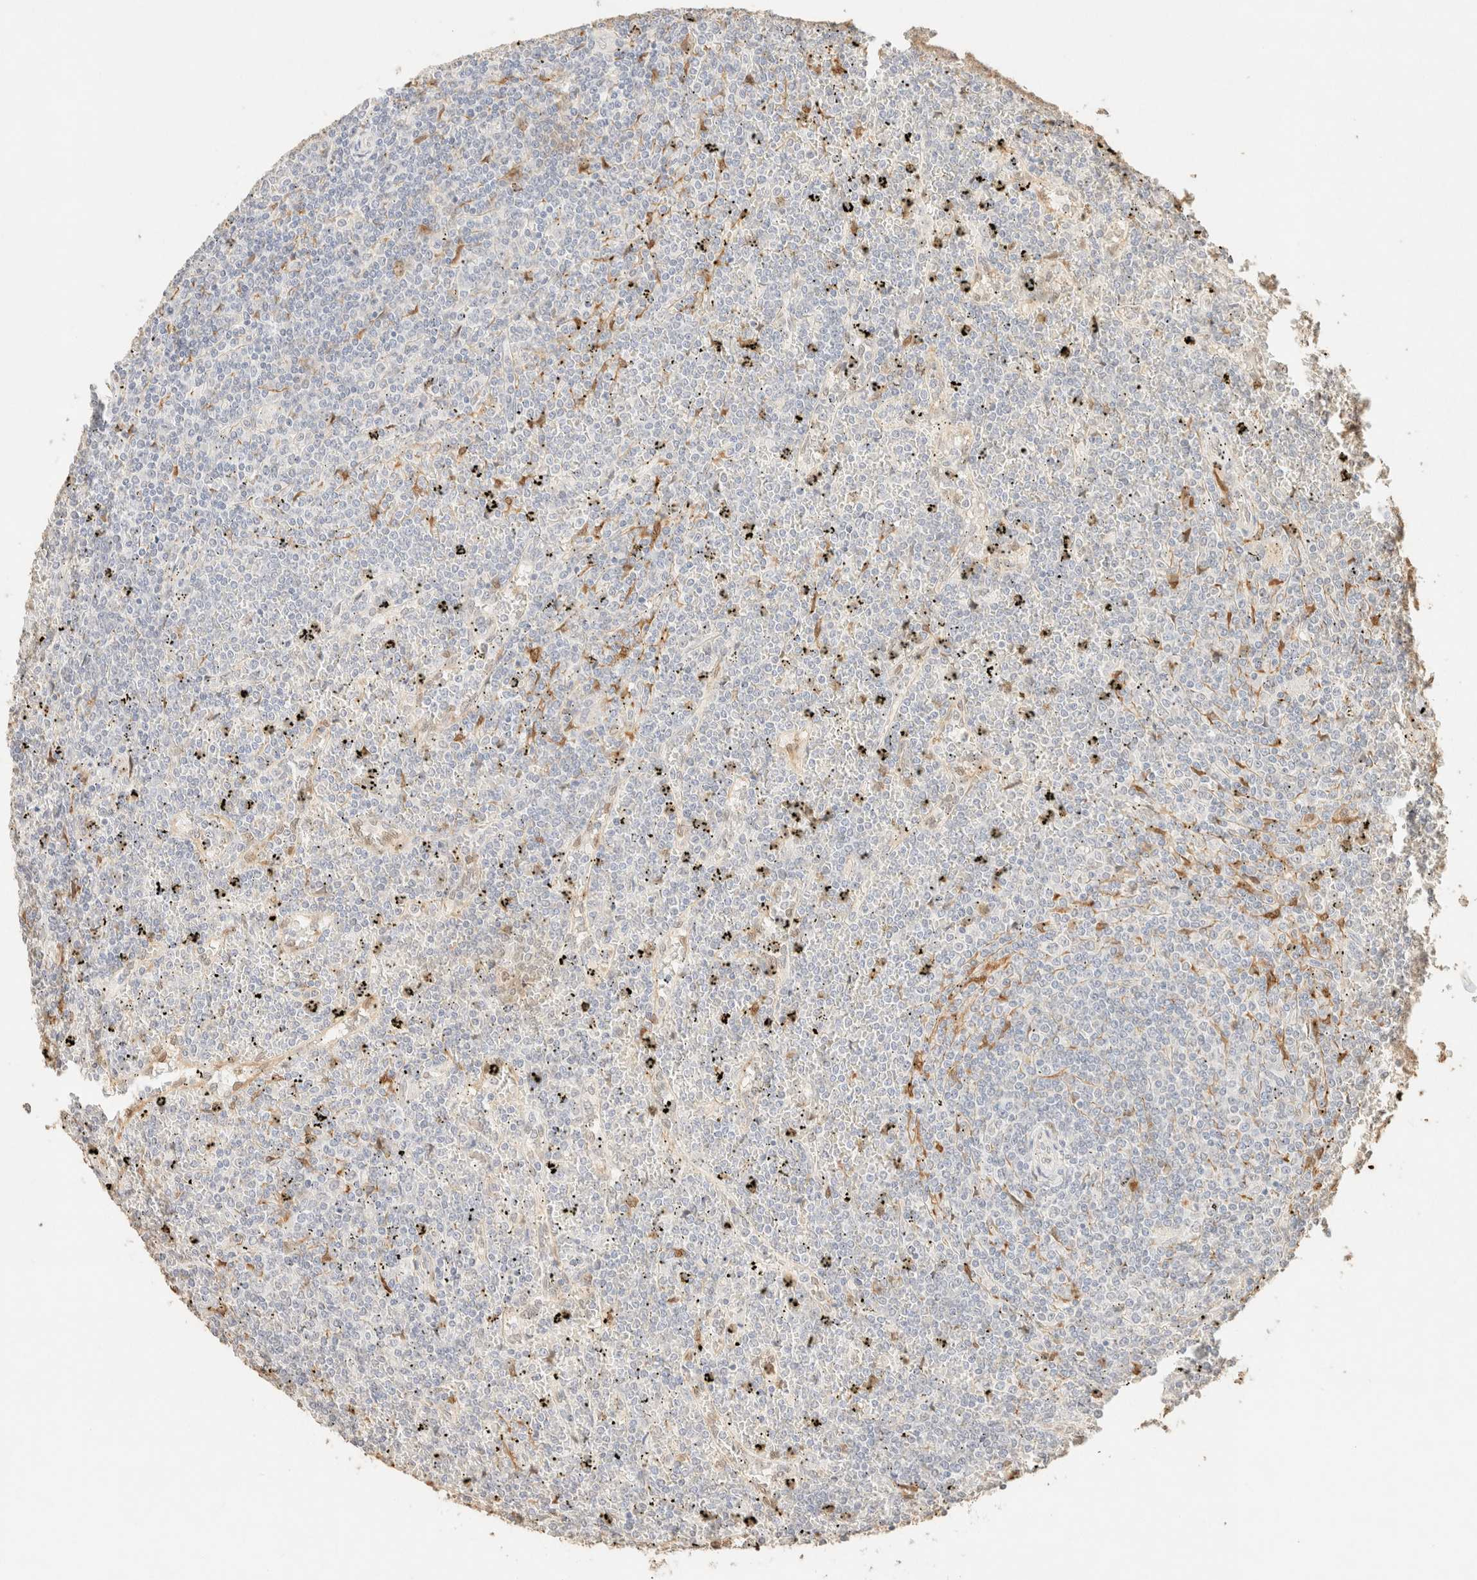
{"staining": {"intensity": "negative", "quantity": "none", "location": "none"}, "tissue": "lymphoma", "cell_type": "Tumor cells", "image_type": "cancer", "snomed": [{"axis": "morphology", "description": "Malignant lymphoma, non-Hodgkin's type, Low grade"}, {"axis": "topography", "description": "Spleen"}], "caption": "DAB (3,3'-diaminobenzidine) immunohistochemical staining of human malignant lymphoma, non-Hodgkin's type (low-grade) demonstrates no significant expression in tumor cells.", "gene": "S100A13", "patient": {"sex": "female", "age": 19}}